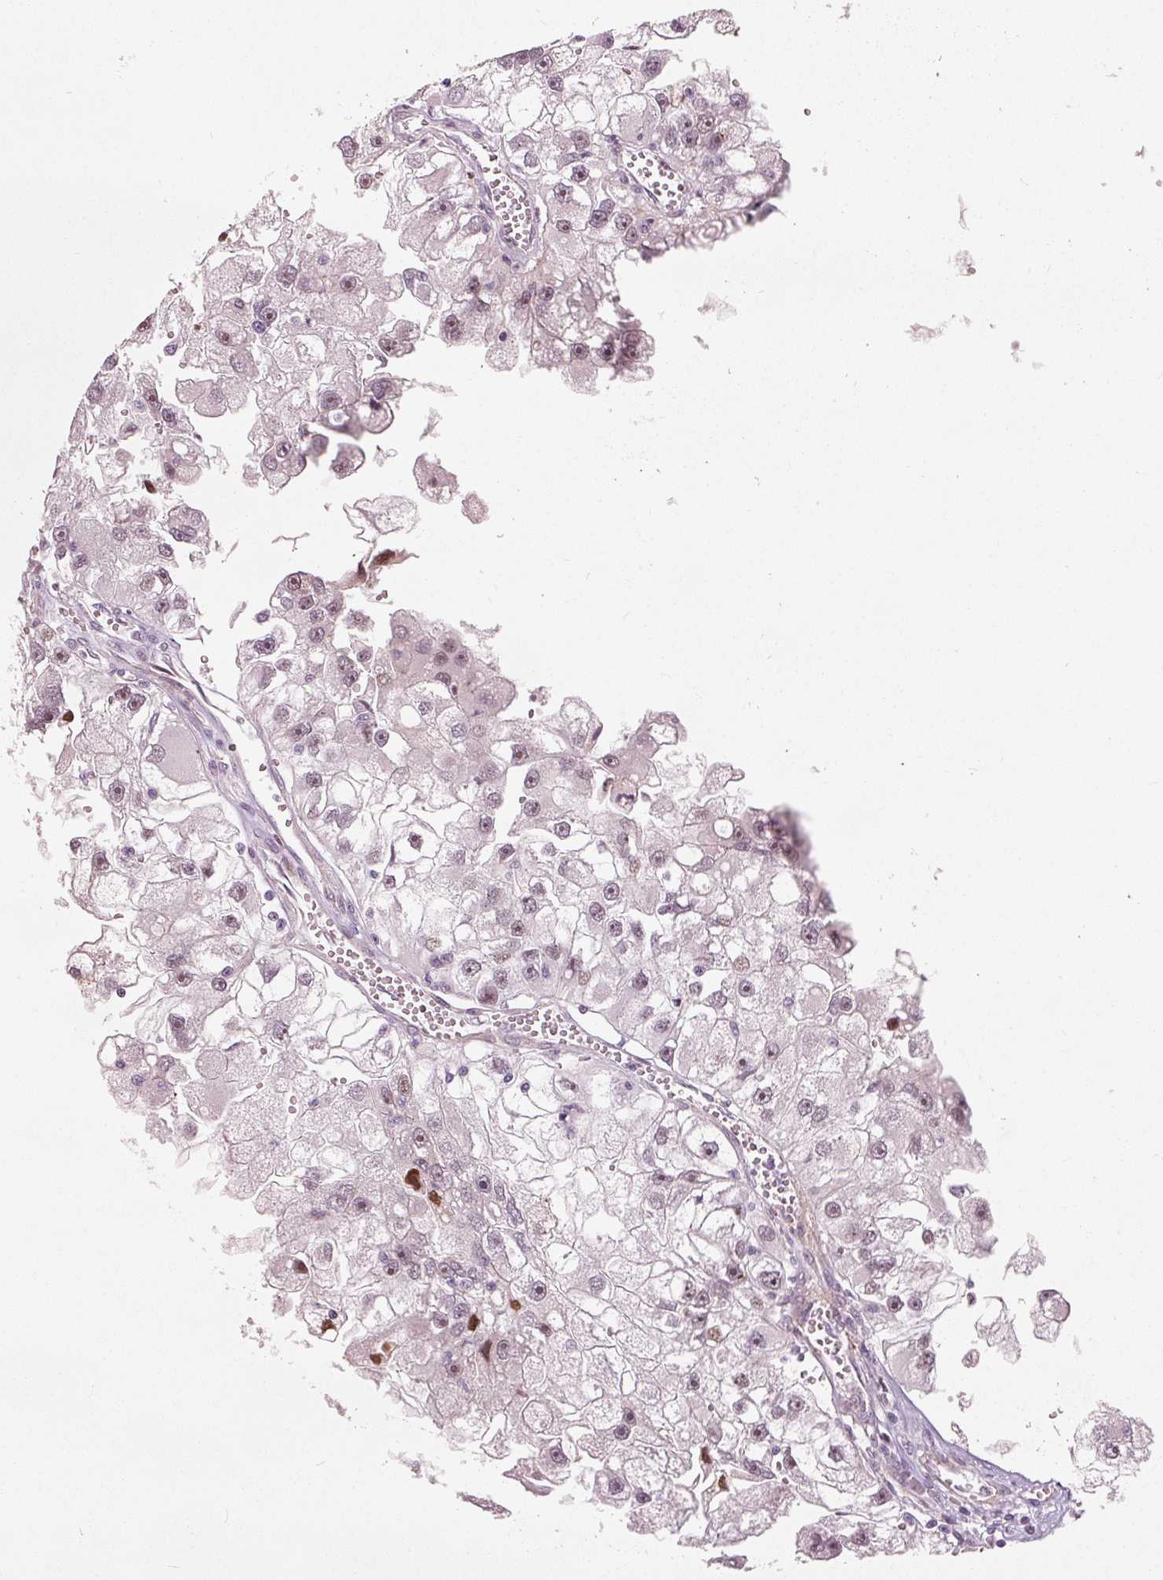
{"staining": {"intensity": "moderate", "quantity": "<25%", "location": "nuclear"}, "tissue": "renal cancer", "cell_type": "Tumor cells", "image_type": "cancer", "snomed": [{"axis": "morphology", "description": "Adenocarcinoma, NOS"}, {"axis": "topography", "description": "Kidney"}], "caption": "A micrograph of human renal adenocarcinoma stained for a protein shows moderate nuclear brown staining in tumor cells.", "gene": "MXRA8", "patient": {"sex": "male", "age": 63}}